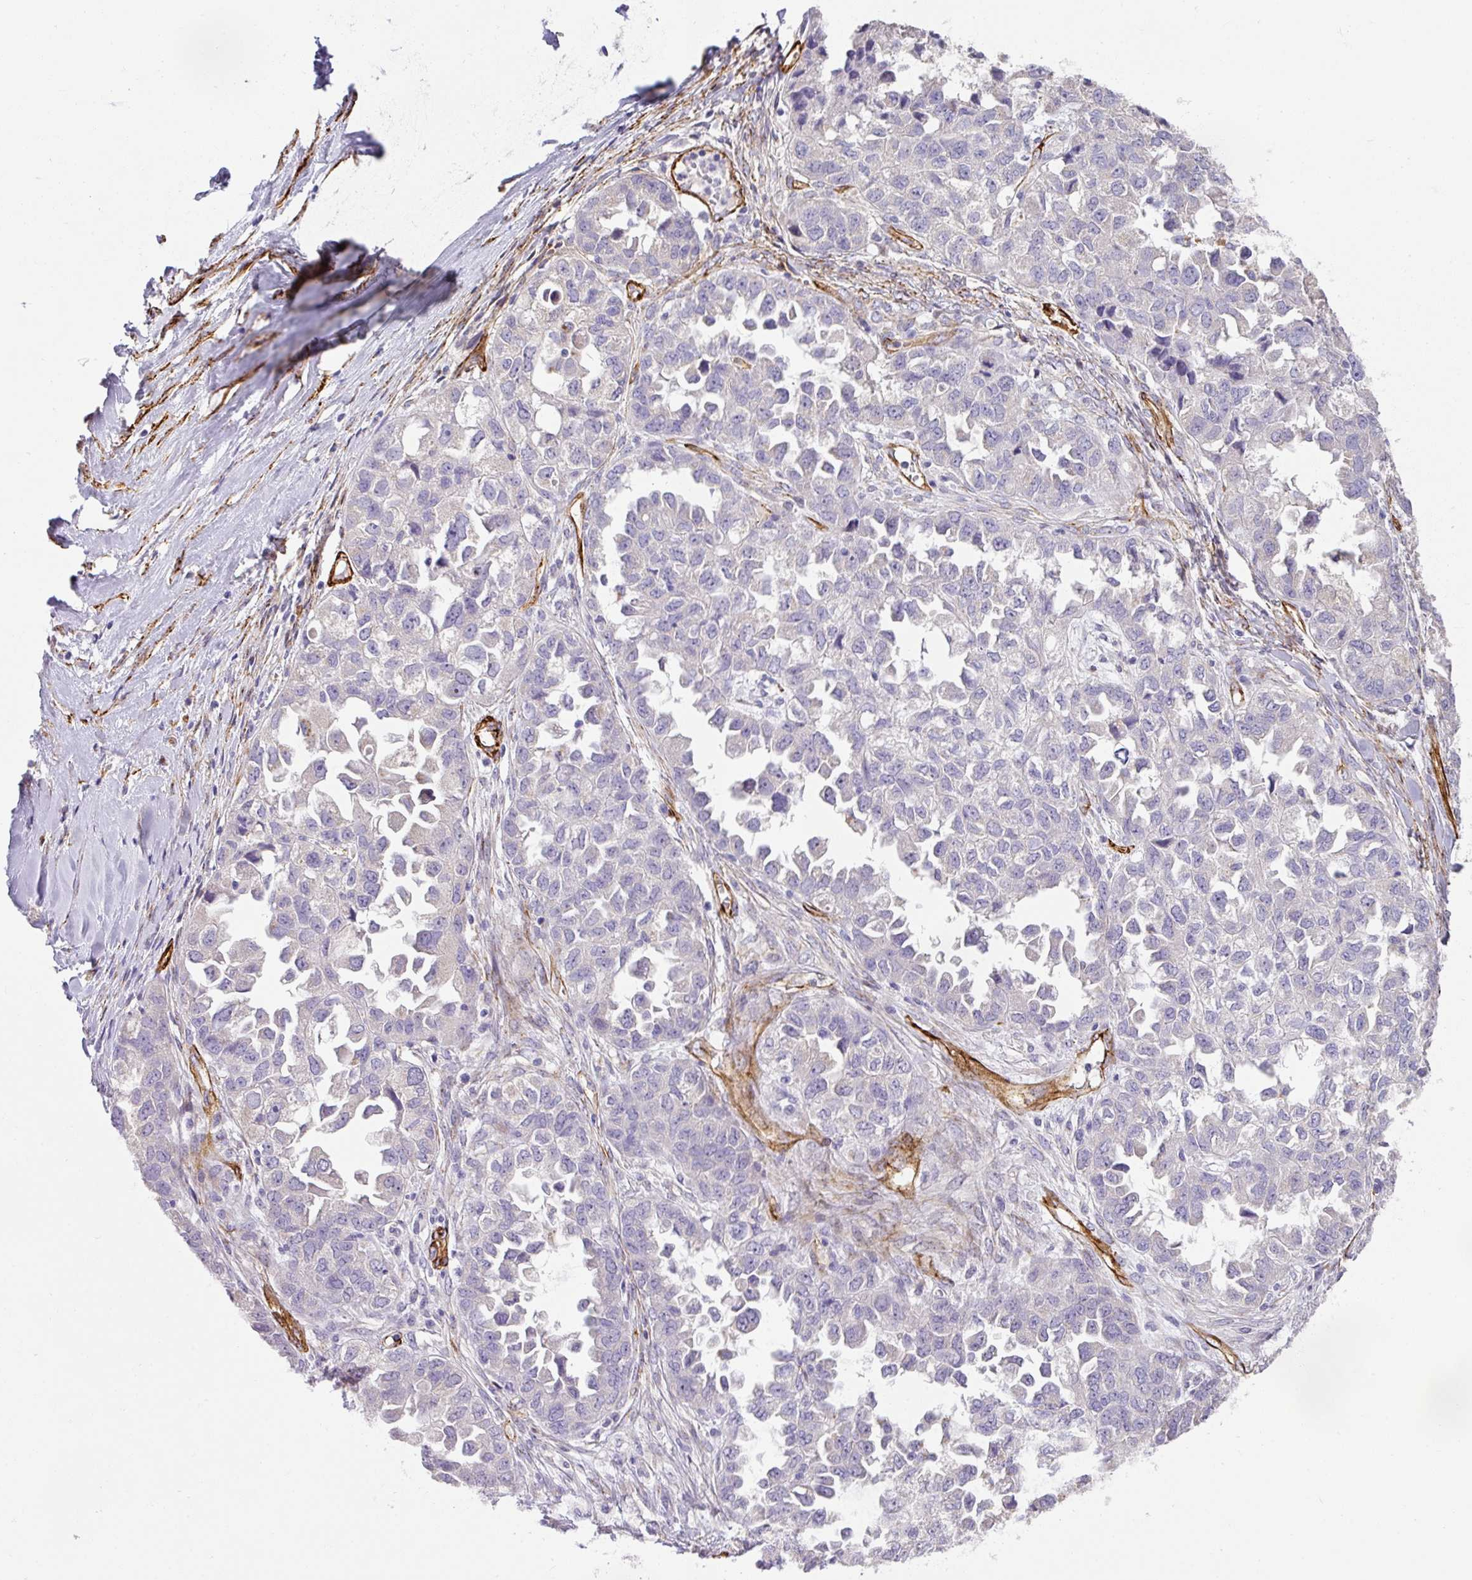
{"staining": {"intensity": "negative", "quantity": "none", "location": "none"}, "tissue": "ovarian cancer", "cell_type": "Tumor cells", "image_type": "cancer", "snomed": [{"axis": "morphology", "description": "Cystadenocarcinoma, serous, NOS"}, {"axis": "topography", "description": "Ovary"}], "caption": "The photomicrograph reveals no staining of tumor cells in serous cystadenocarcinoma (ovarian).", "gene": "SLC25A17", "patient": {"sex": "female", "age": 84}}